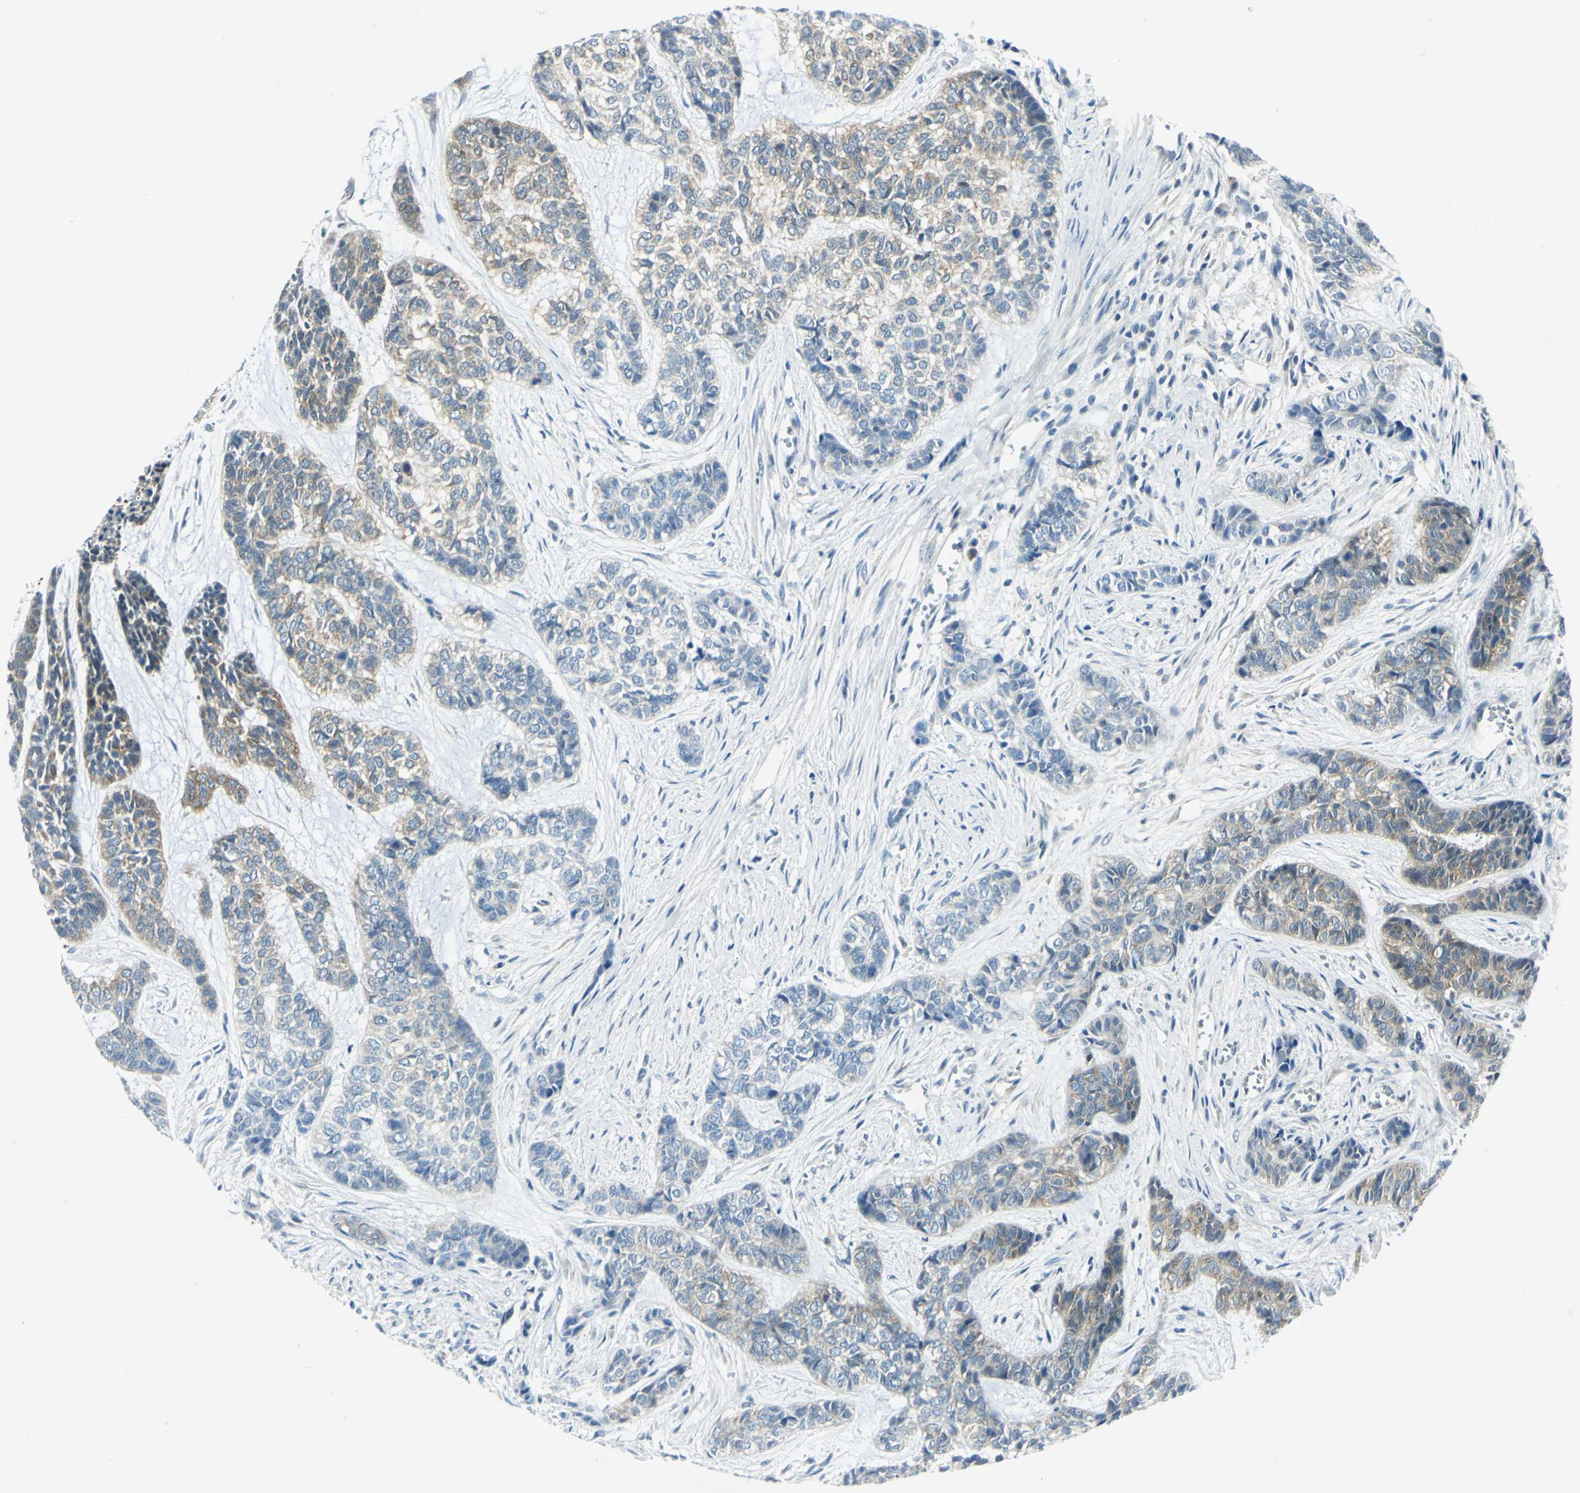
{"staining": {"intensity": "weak", "quantity": "<25%", "location": "cytoplasmic/membranous"}, "tissue": "skin cancer", "cell_type": "Tumor cells", "image_type": "cancer", "snomed": [{"axis": "morphology", "description": "Basal cell carcinoma"}, {"axis": "topography", "description": "Skin"}], "caption": "The image reveals no significant positivity in tumor cells of skin cancer. (Stains: DAB (3,3'-diaminobenzidine) immunohistochemistry with hematoxylin counter stain, Microscopy: brightfield microscopy at high magnification).", "gene": "ALDOA", "patient": {"sex": "female", "age": 64}}